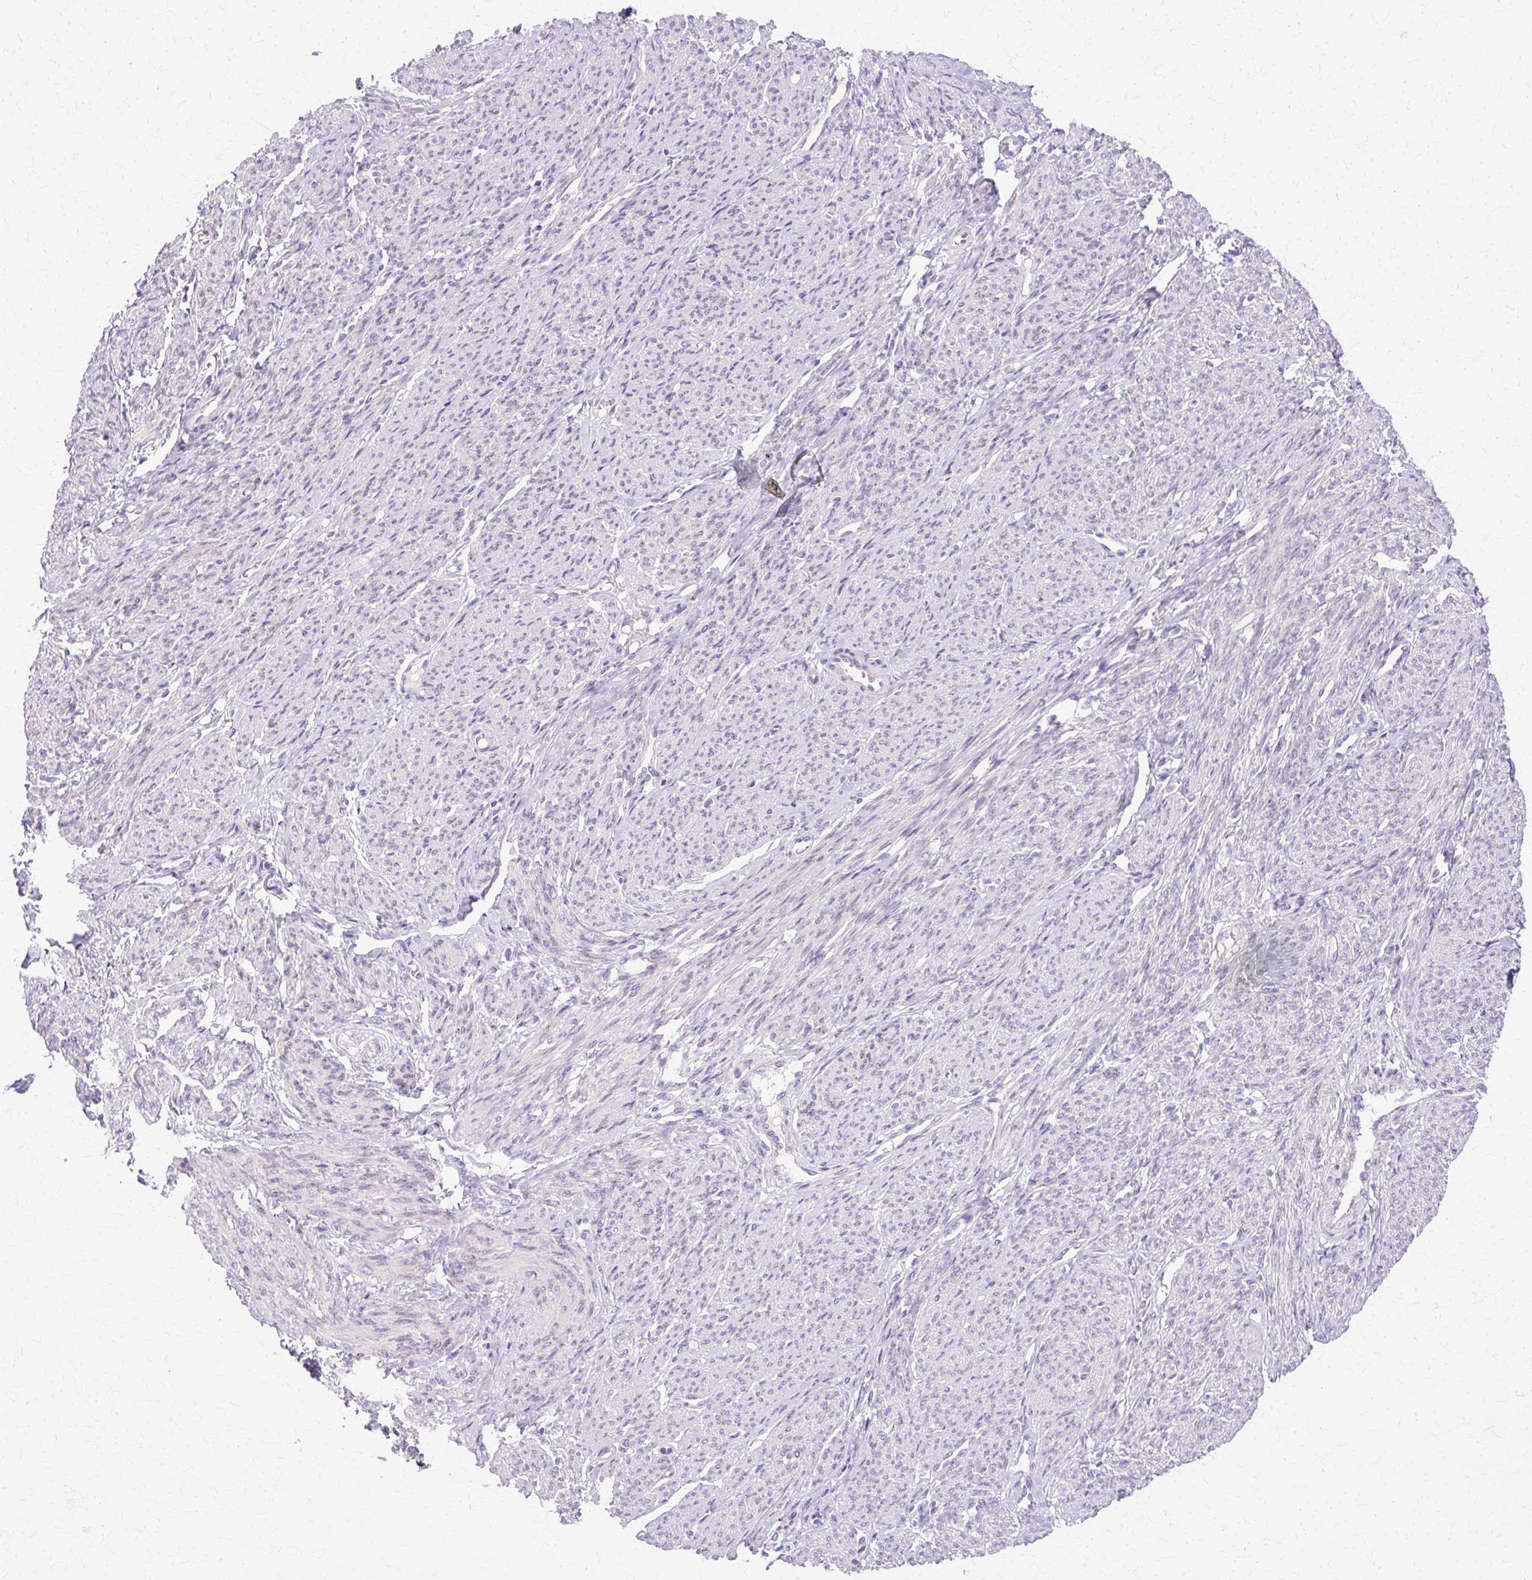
{"staining": {"intensity": "negative", "quantity": "none", "location": "none"}, "tissue": "smooth muscle", "cell_type": "Smooth muscle cells", "image_type": "normal", "snomed": [{"axis": "morphology", "description": "Normal tissue, NOS"}, {"axis": "topography", "description": "Smooth muscle"}], "caption": "High power microscopy image of an IHC micrograph of unremarkable smooth muscle, revealing no significant positivity in smooth muscle cells. Nuclei are stained in blue.", "gene": "TBC1D3B", "patient": {"sex": "female", "age": 65}}